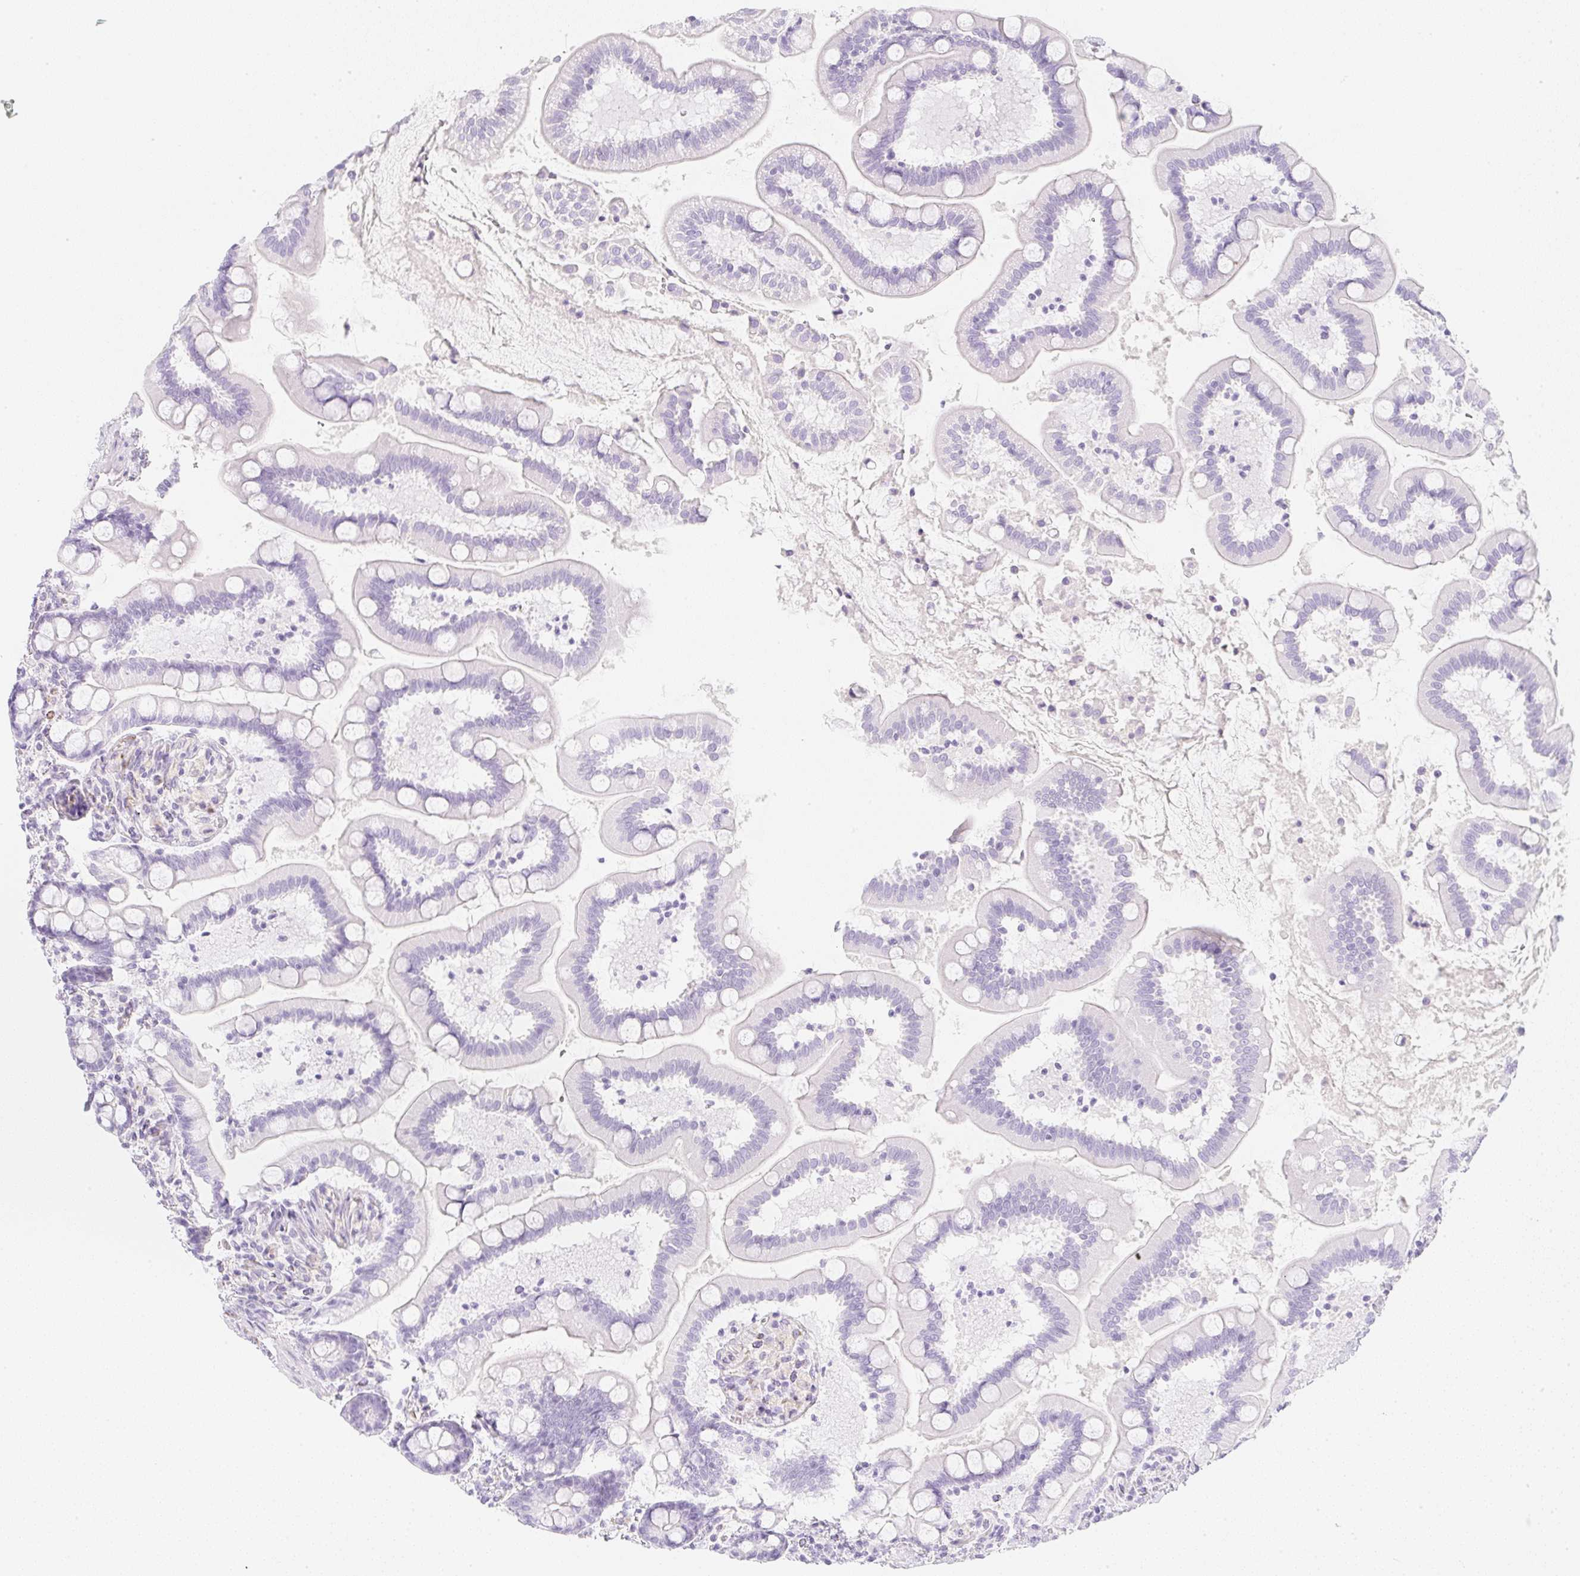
{"staining": {"intensity": "negative", "quantity": "none", "location": "none"}, "tissue": "small intestine", "cell_type": "Glandular cells", "image_type": "normal", "snomed": [{"axis": "morphology", "description": "Normal tissue, NOS"}, {"axis": "topography", "description": "Small intestine"}], "caption": "Immunohistochemistry micrograph of unremarkable small intestine: small intestine stained with DAB shows no significant protein expression in glandular cells.", "gene": "ZNF689", "patient": {"sex": "female", "age": 64}}